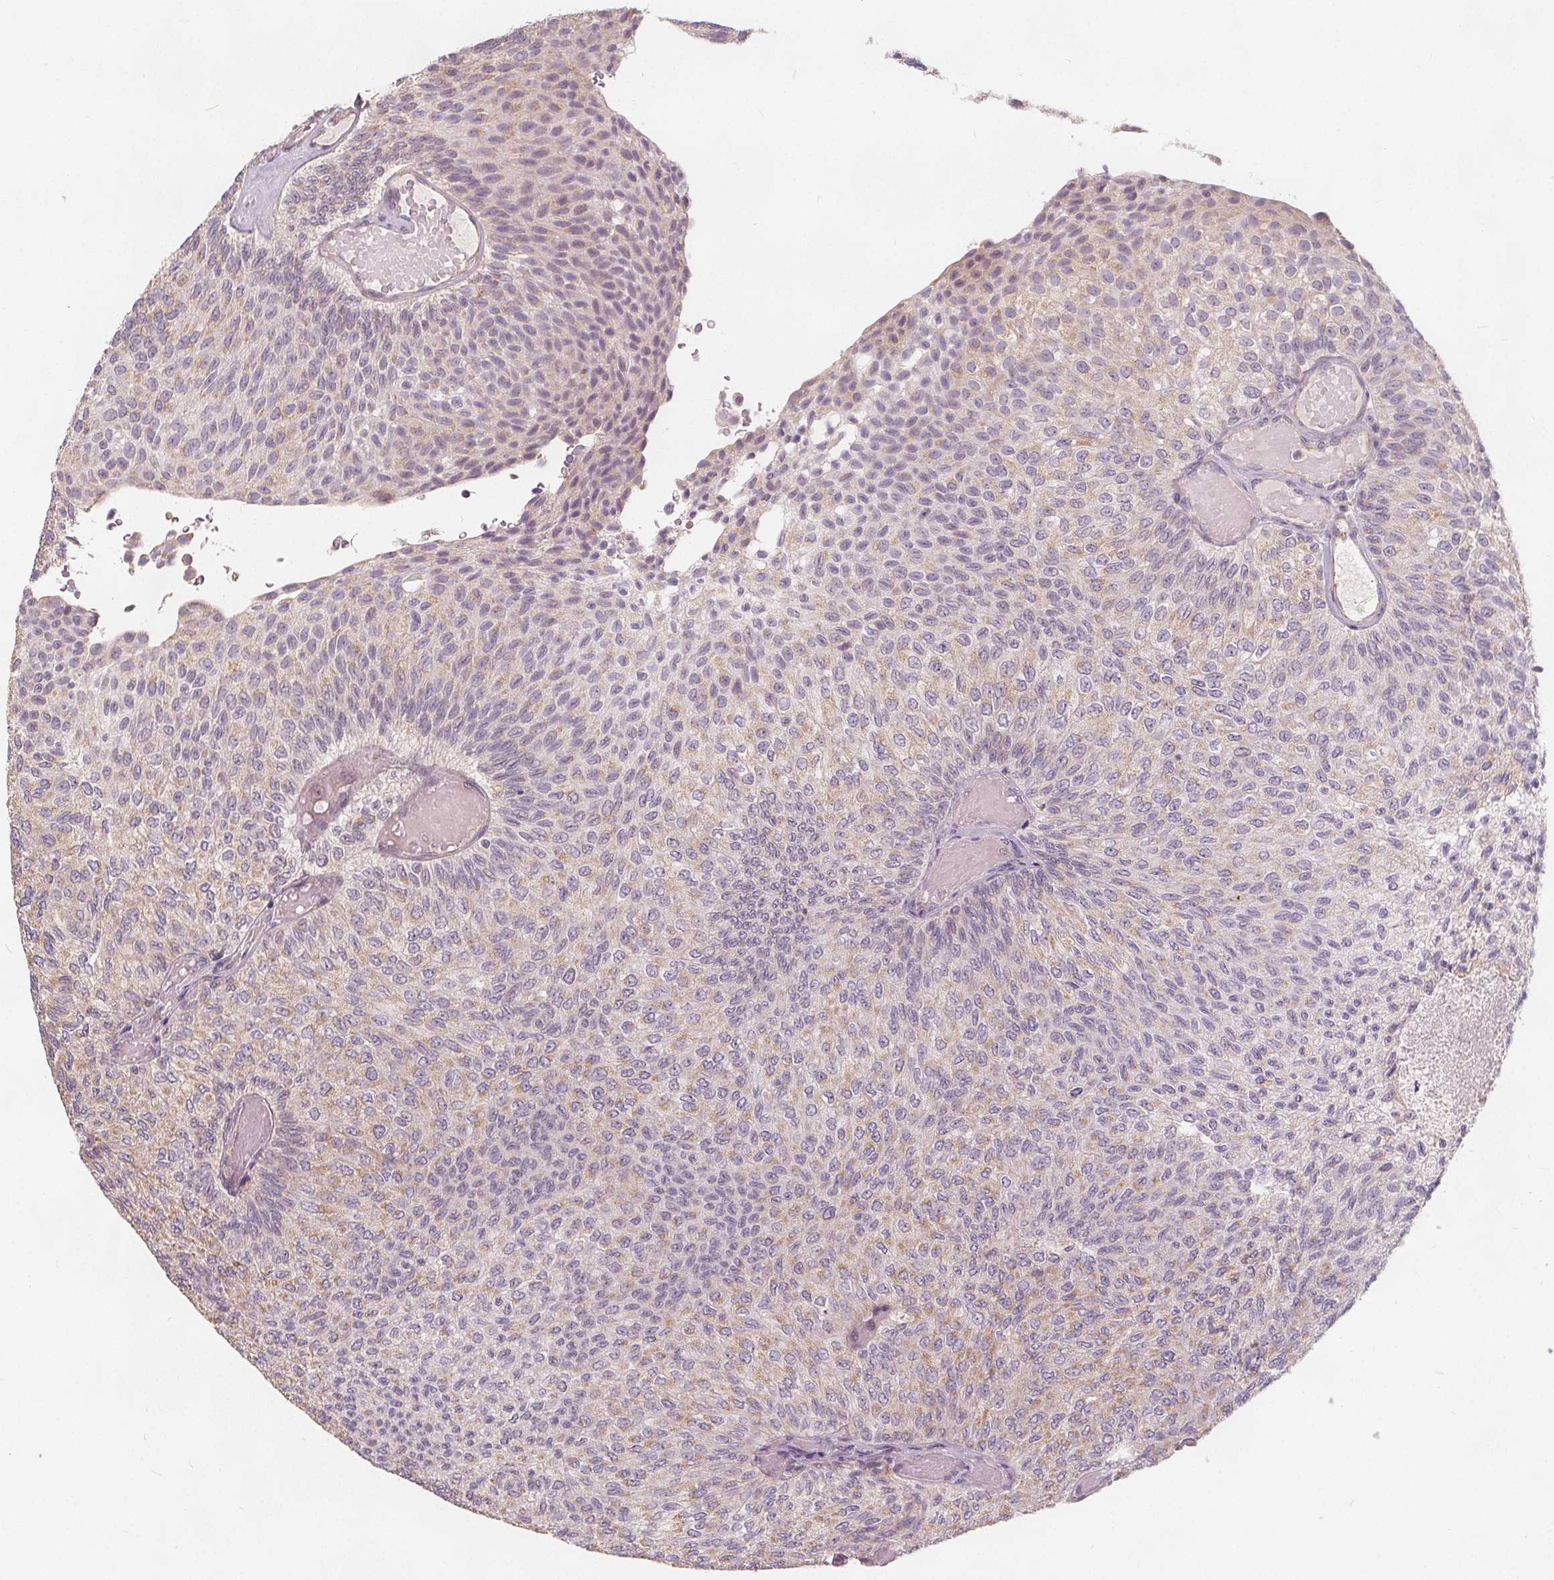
{"staining": {"intensity": "negative", "quantity": "none", "location": "none"}, "tissue": "urothelial cancer", "cell_type": "Tumor cells", "image_type": "cancer", "snomed": [{"axis": "morphology", "description": "Urothelial carcinoma, Low grade"}, {"axis": "topography", "description": "Urinary bladder"}], "caption": "A micrograph of human urothelial cancer is negative for staining in tumor cells.", "gene": "DRC3", "patient": {"sex": "male", "age": 78}}